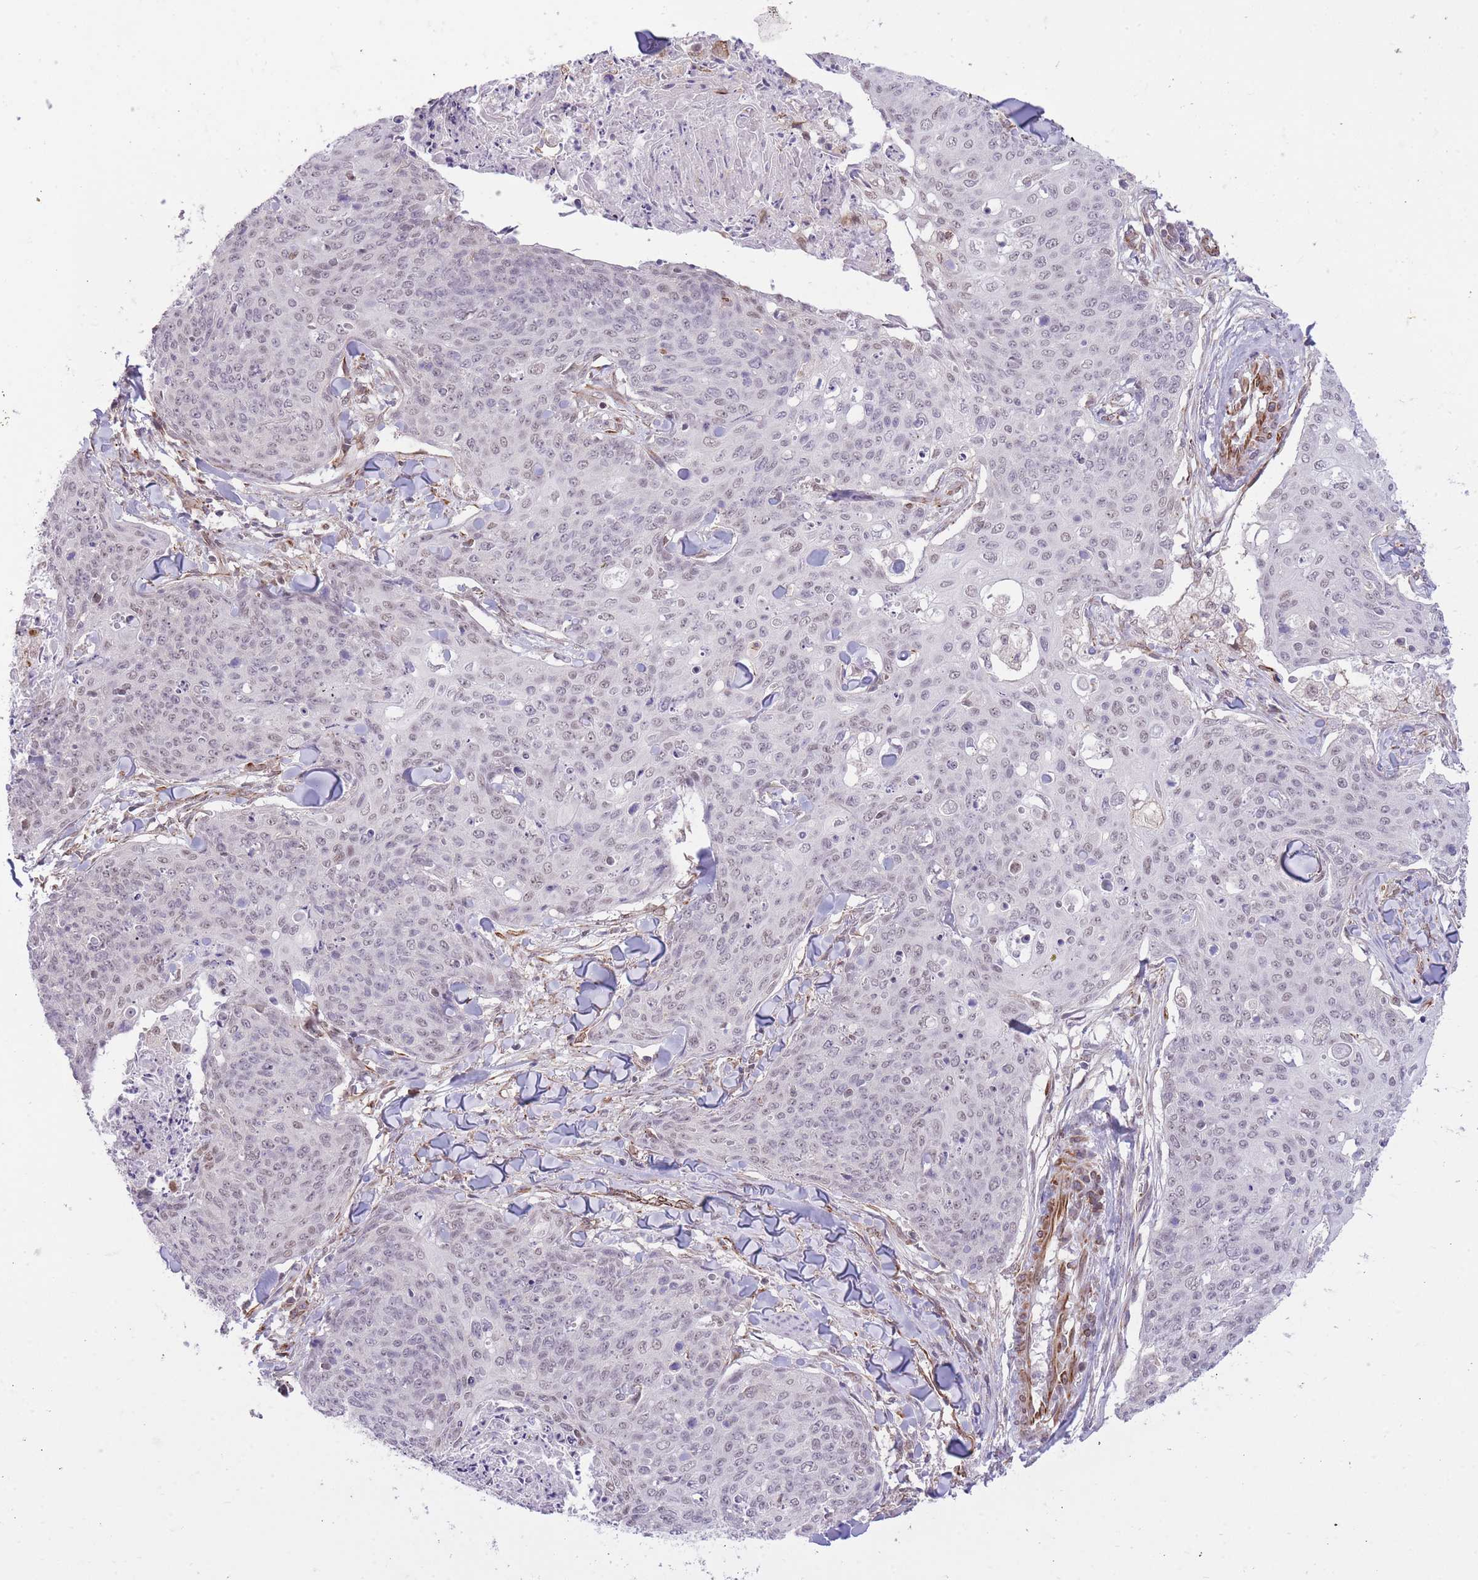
{"staining": {"intensity": "weak", "quantity": "<25%", "location": "nuclear"}, "tissue": "skin cancer", "cell_type": "Tumor cells", "image_type": "cancer", "snomed": [{"axis": "morphology", "description": "Squamous cell carcinoma, NOS"}, {"axis": "topography", "description": "Skin"}, {"axis": "topography", "description": "Vulva"}], "caption": "Protein analysis of squamous cell carcinoma (skin) shows no significant positivity in tumor cells.", "gene": "ELL", "patient": {"sex": "female", "age": 85}}